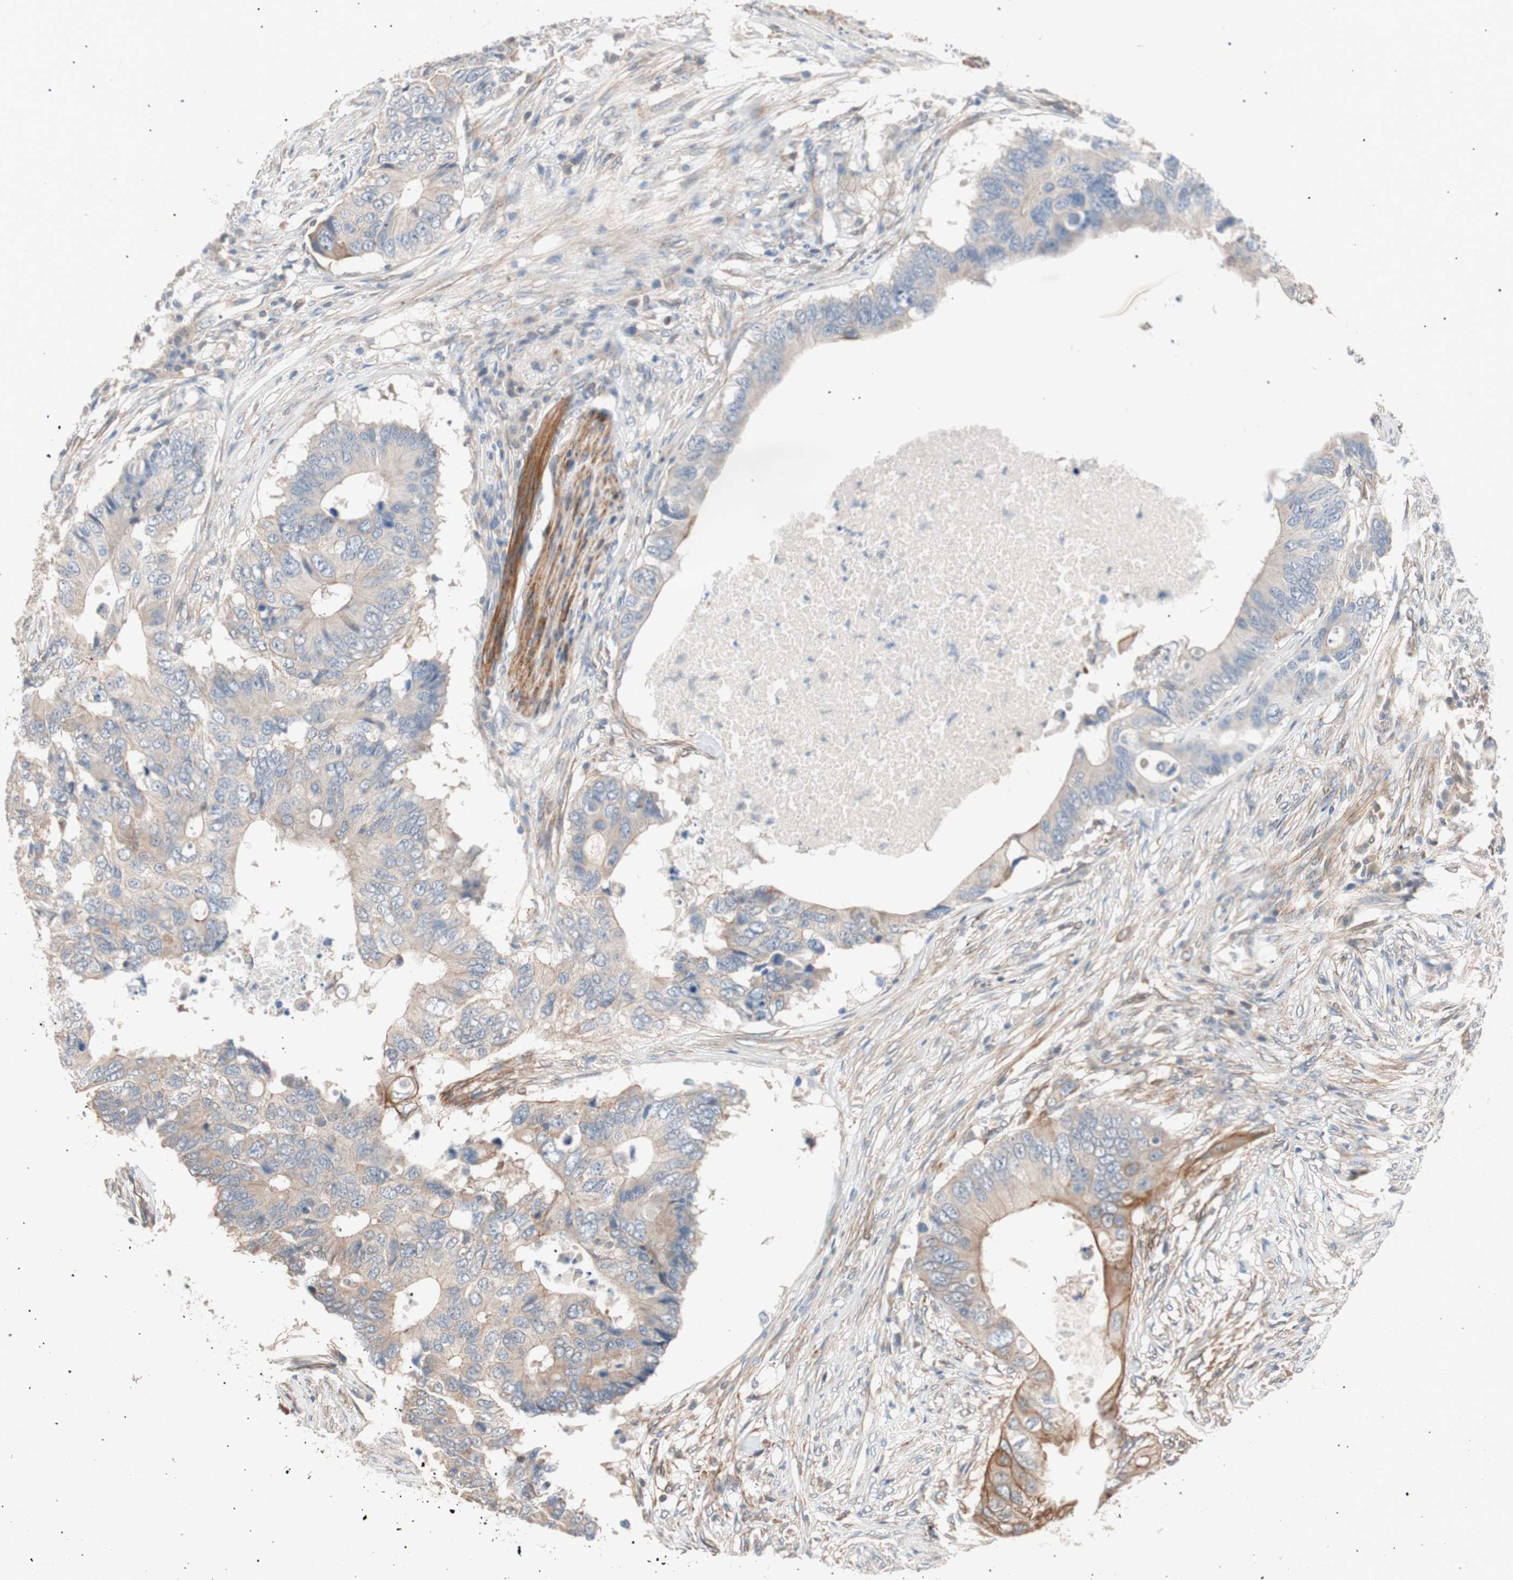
{"staining": {"intensity": "weak", "quantity": "25%-75%", "location": "cytoplasmic/membranous"}, "tissue": "colorectal cancer", "cell_type": "Tumor cells", "image_type": "cancer", "snomed": [{"axis": "morphology", "description": "Adenocarcinoma, NOS"}, {"axis": "topography", "description": "Colon"}], "caption": "Brown immunohistochemical staining in adenocarcinoma (colorectal) demonstrates weak cytoplasmic/membranous staining in about 25%-75% of tumor cells. The protein of interest is stained brown, and the nuclei are stained in blue (DAB IHC with brightfield microscopy, high magnification).", "gene": "SMG1", "patient": {"sex": "male", "age": 71}}